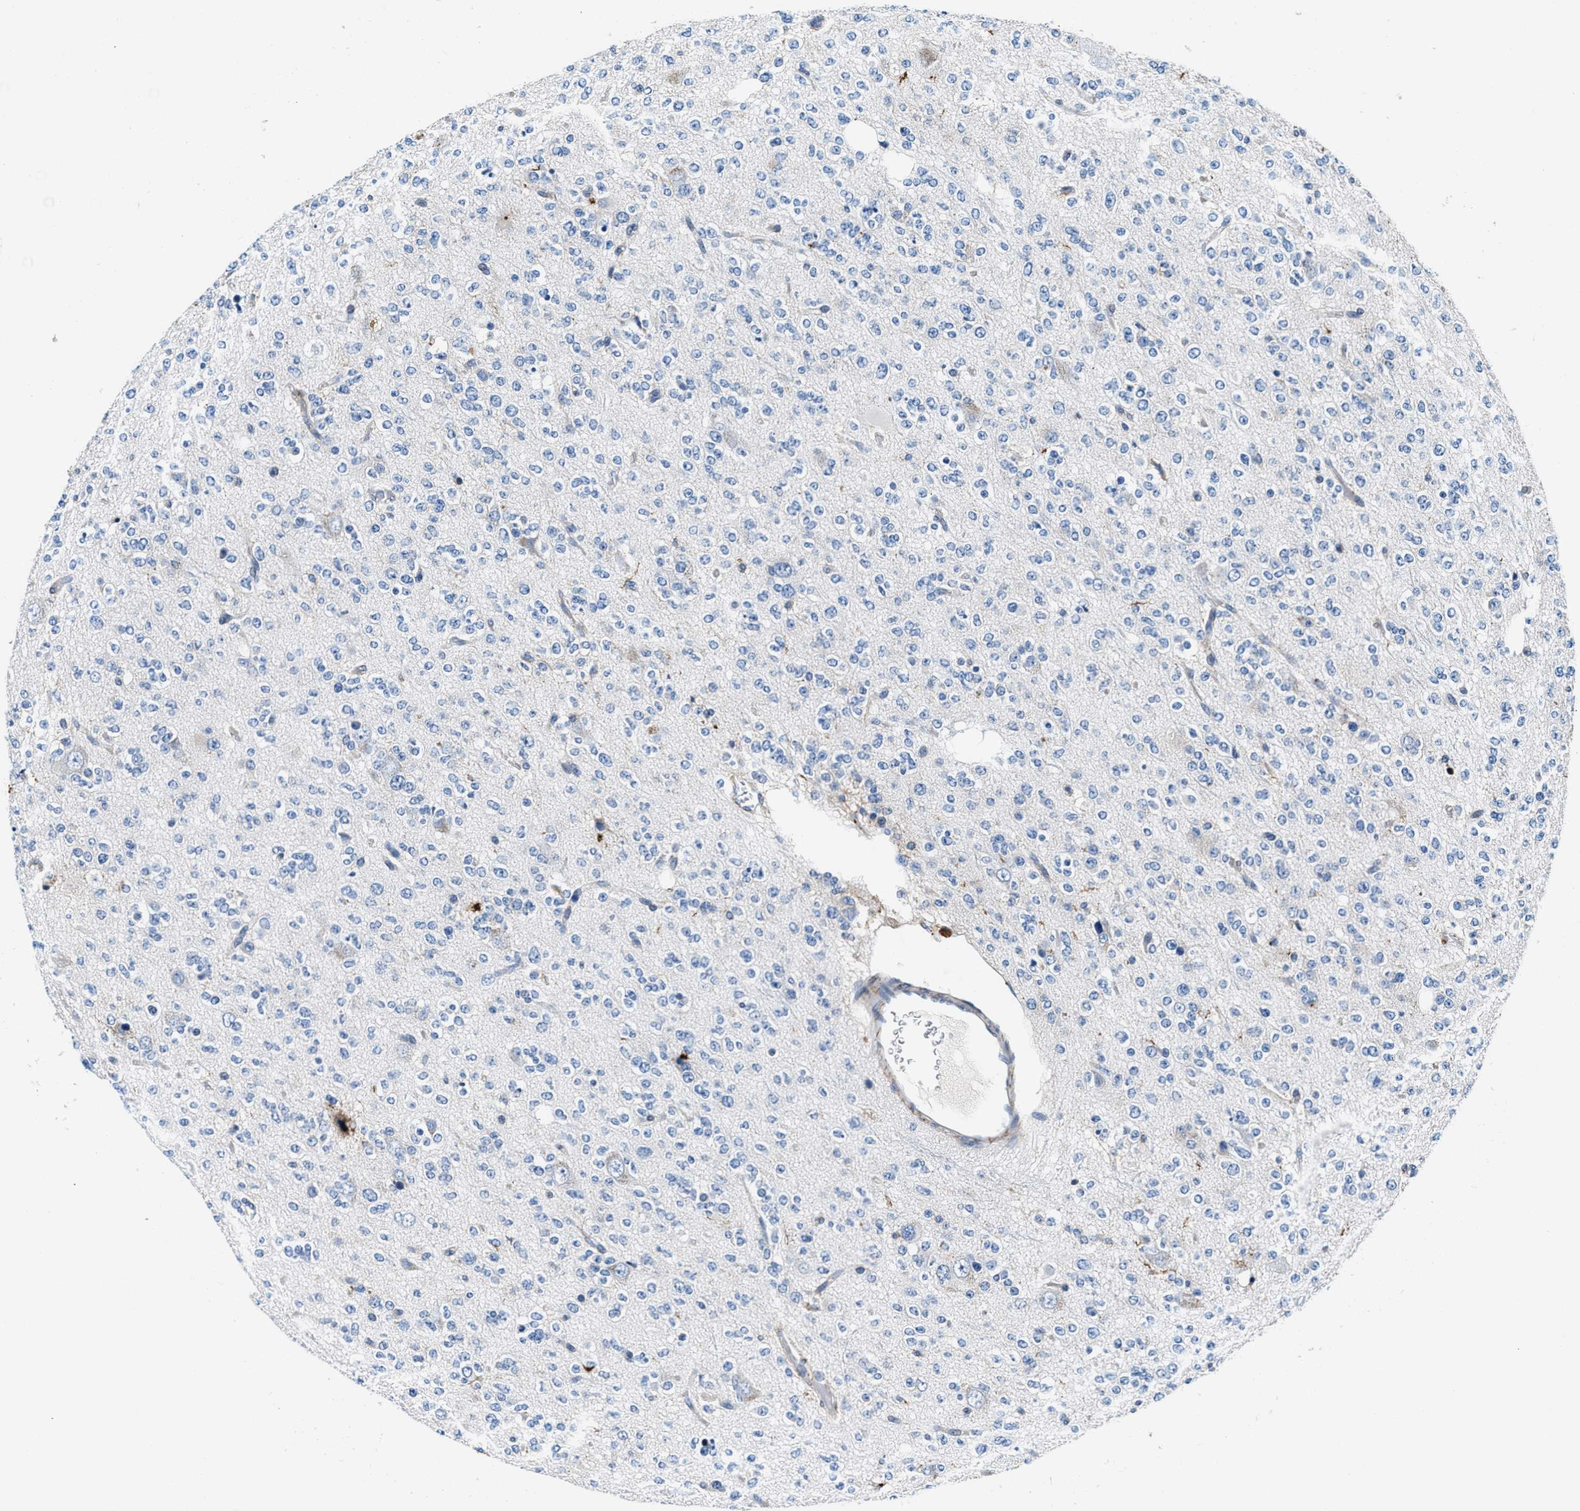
{"staining": {"intensity": "negative", "quantity": "none", "location": "none"}, "tissue": "glioma", "cell_type": "Tumor cells", "image_type": "cancer", "snomed": [{"axis": "morphology", "description": "Glioma, malignant, Low grade"}, {"axis": "topography", "description": "Brain"}], "caption": "Tumor cells show no significant protein staining in malignant glioma (low-grade).", "gene": "SLFN11", "patient": {"sex": "male", "age": 38}}